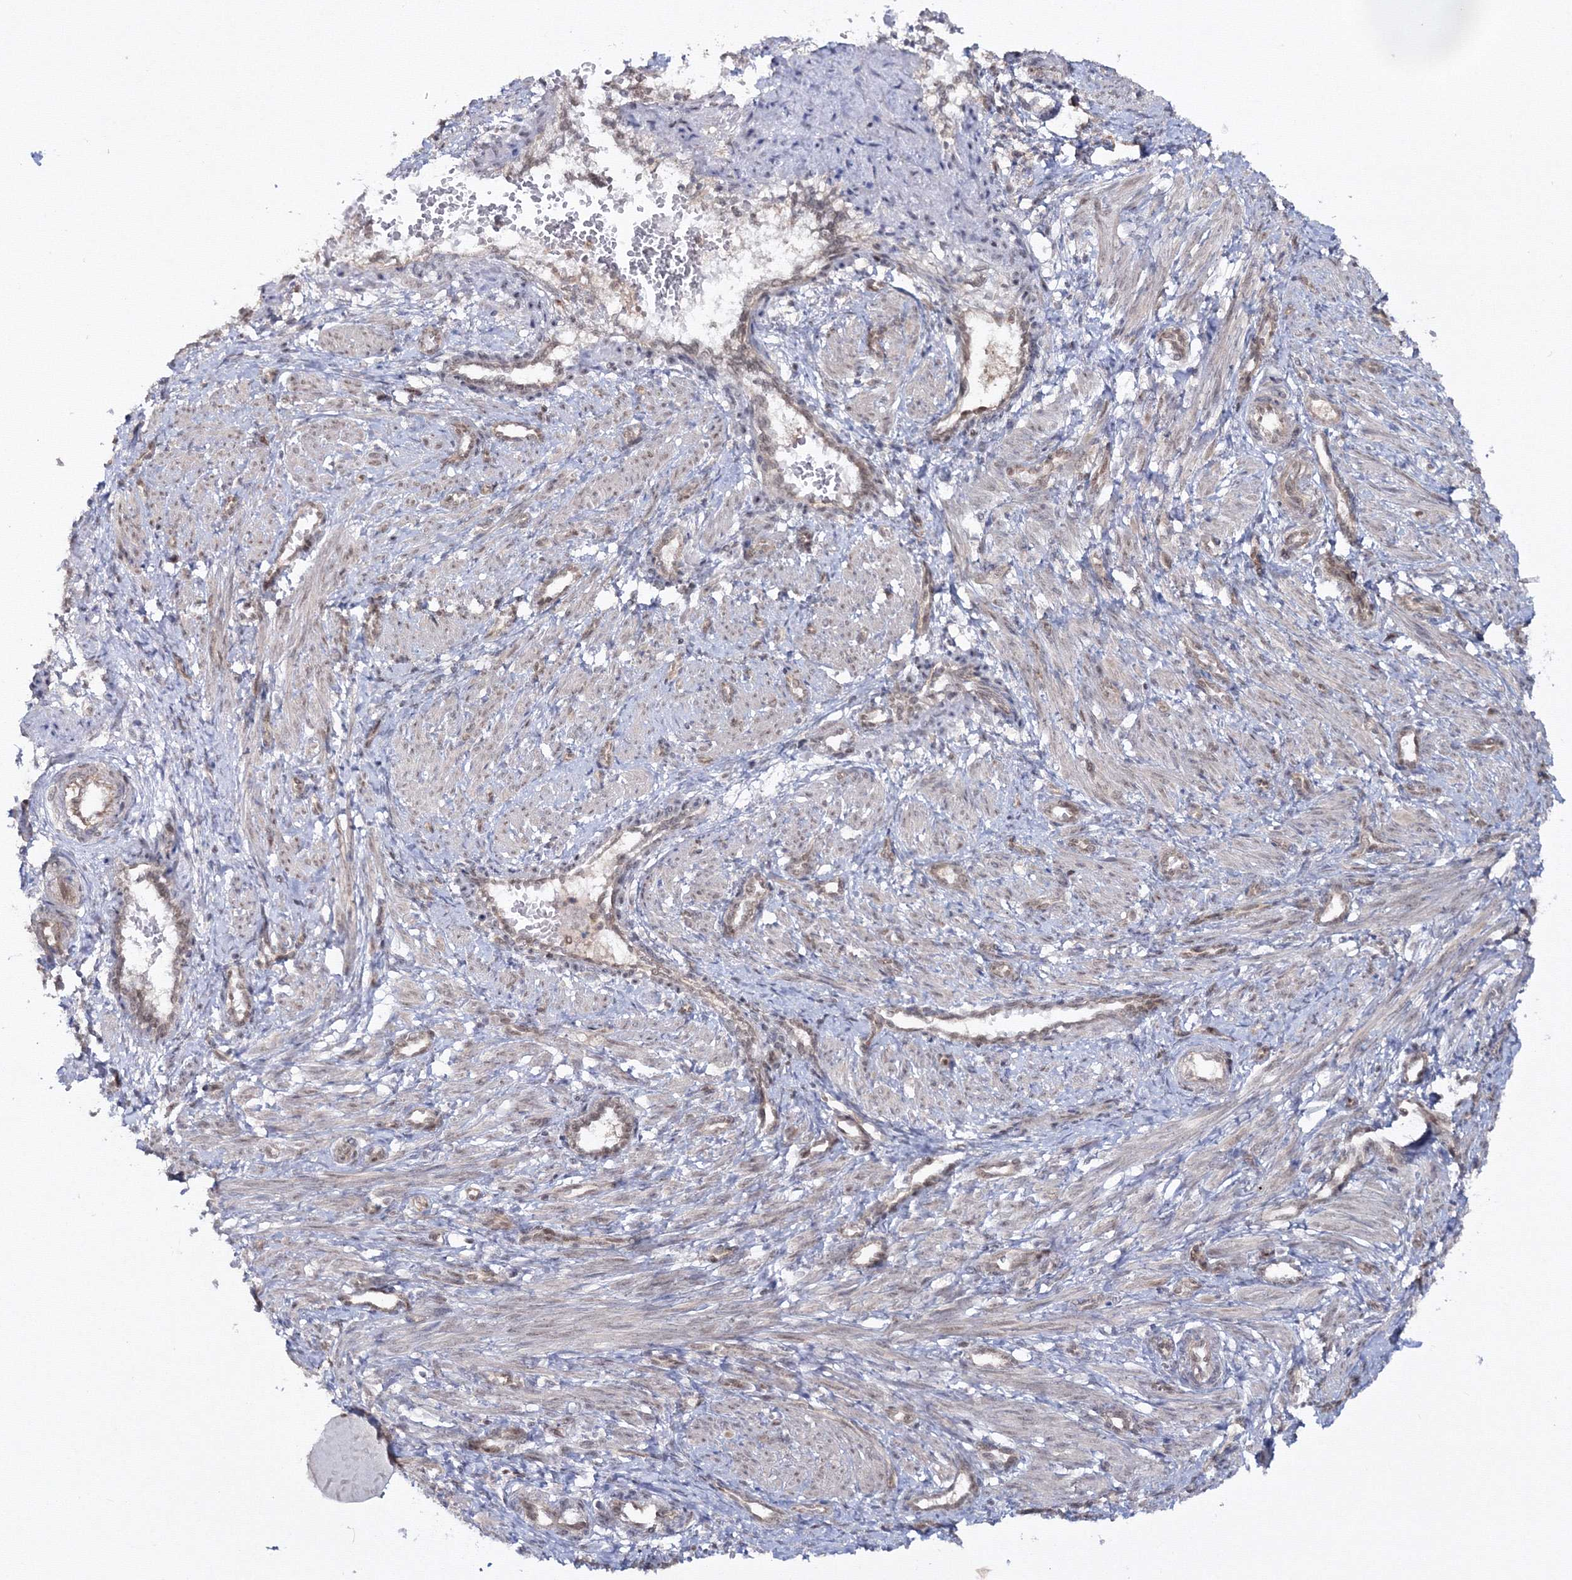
{"staining": {"intensity": "moderate", "quantity": "25%-75%", "location": "cytoplasmic/membranous,nuclear"}, "tissue": "smooth muscle", "cell_type": "Smooth muscle cells", "image_type": "normal", "snomed": [{"axis": "morphology", "description": "Normal tissue, NOS"}, {"axis": "topography", "description": "Endometrium"}], "caption": "Smooth muscle cells display moderate cytoplasmic/membranous,nuclear staining in approximately 25%-75% of cells in normal smooth muscle.", "gene": "ZFAND6", "patient": {"sex": "female", "age": 33}}